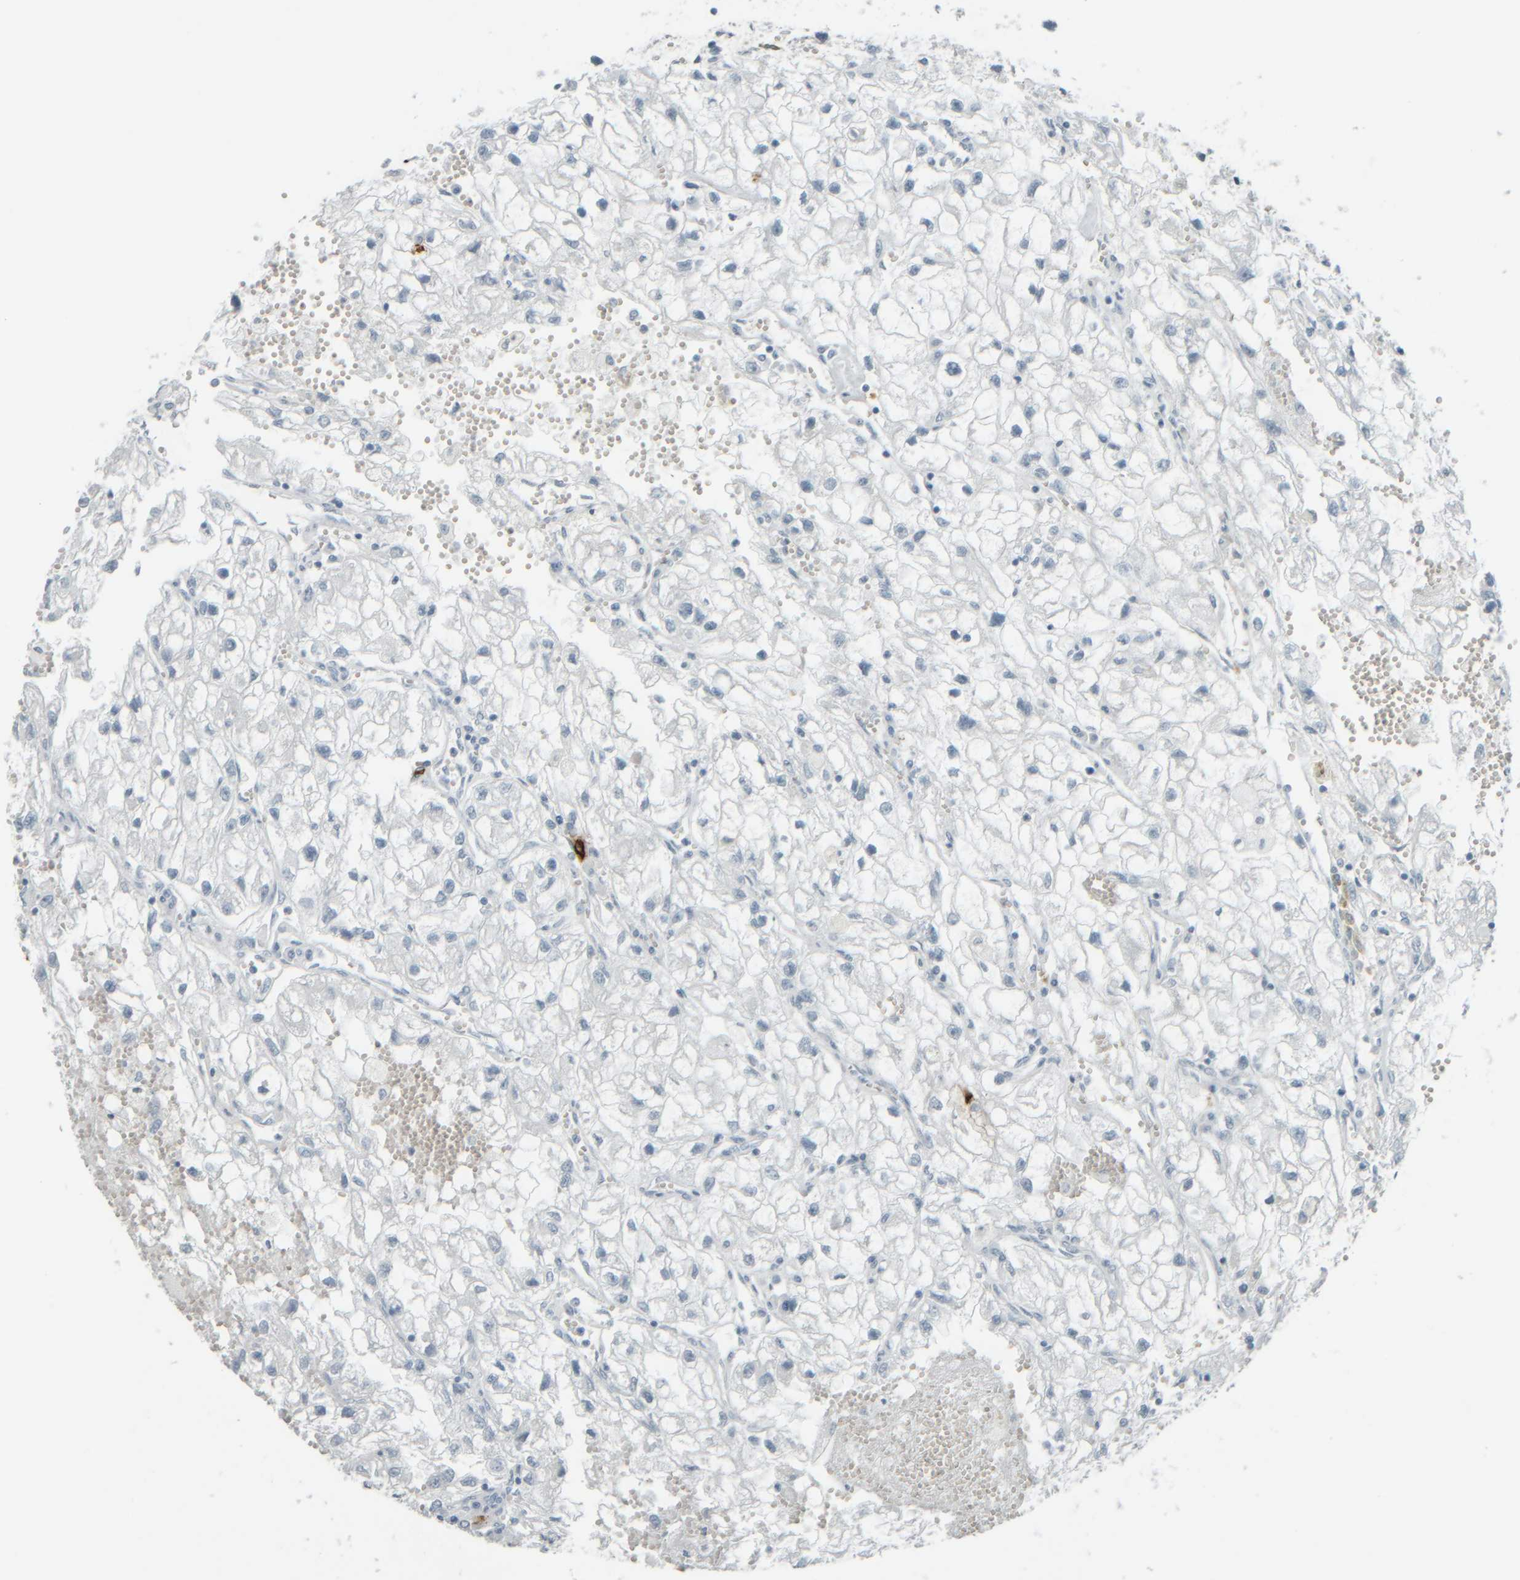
{"staining": {"intensity": "negative", "quantity": "none", "location": "none"}, "tissue": "renal cancer", "cell_type": "Tumor cells", "image_type": "cancer", "snomed": [{"axis": "morphology", "description": "Adenocarcinoma, NOS"}, {"axis": "topography", "description": "Kidney"}], "caption": "Immunohistochemical staining of human renal adenocarcinoma shows no significant positivity in tumor cells.", "gene": "TPSAB1", "patient": {"sex": "female", "age": 70}}